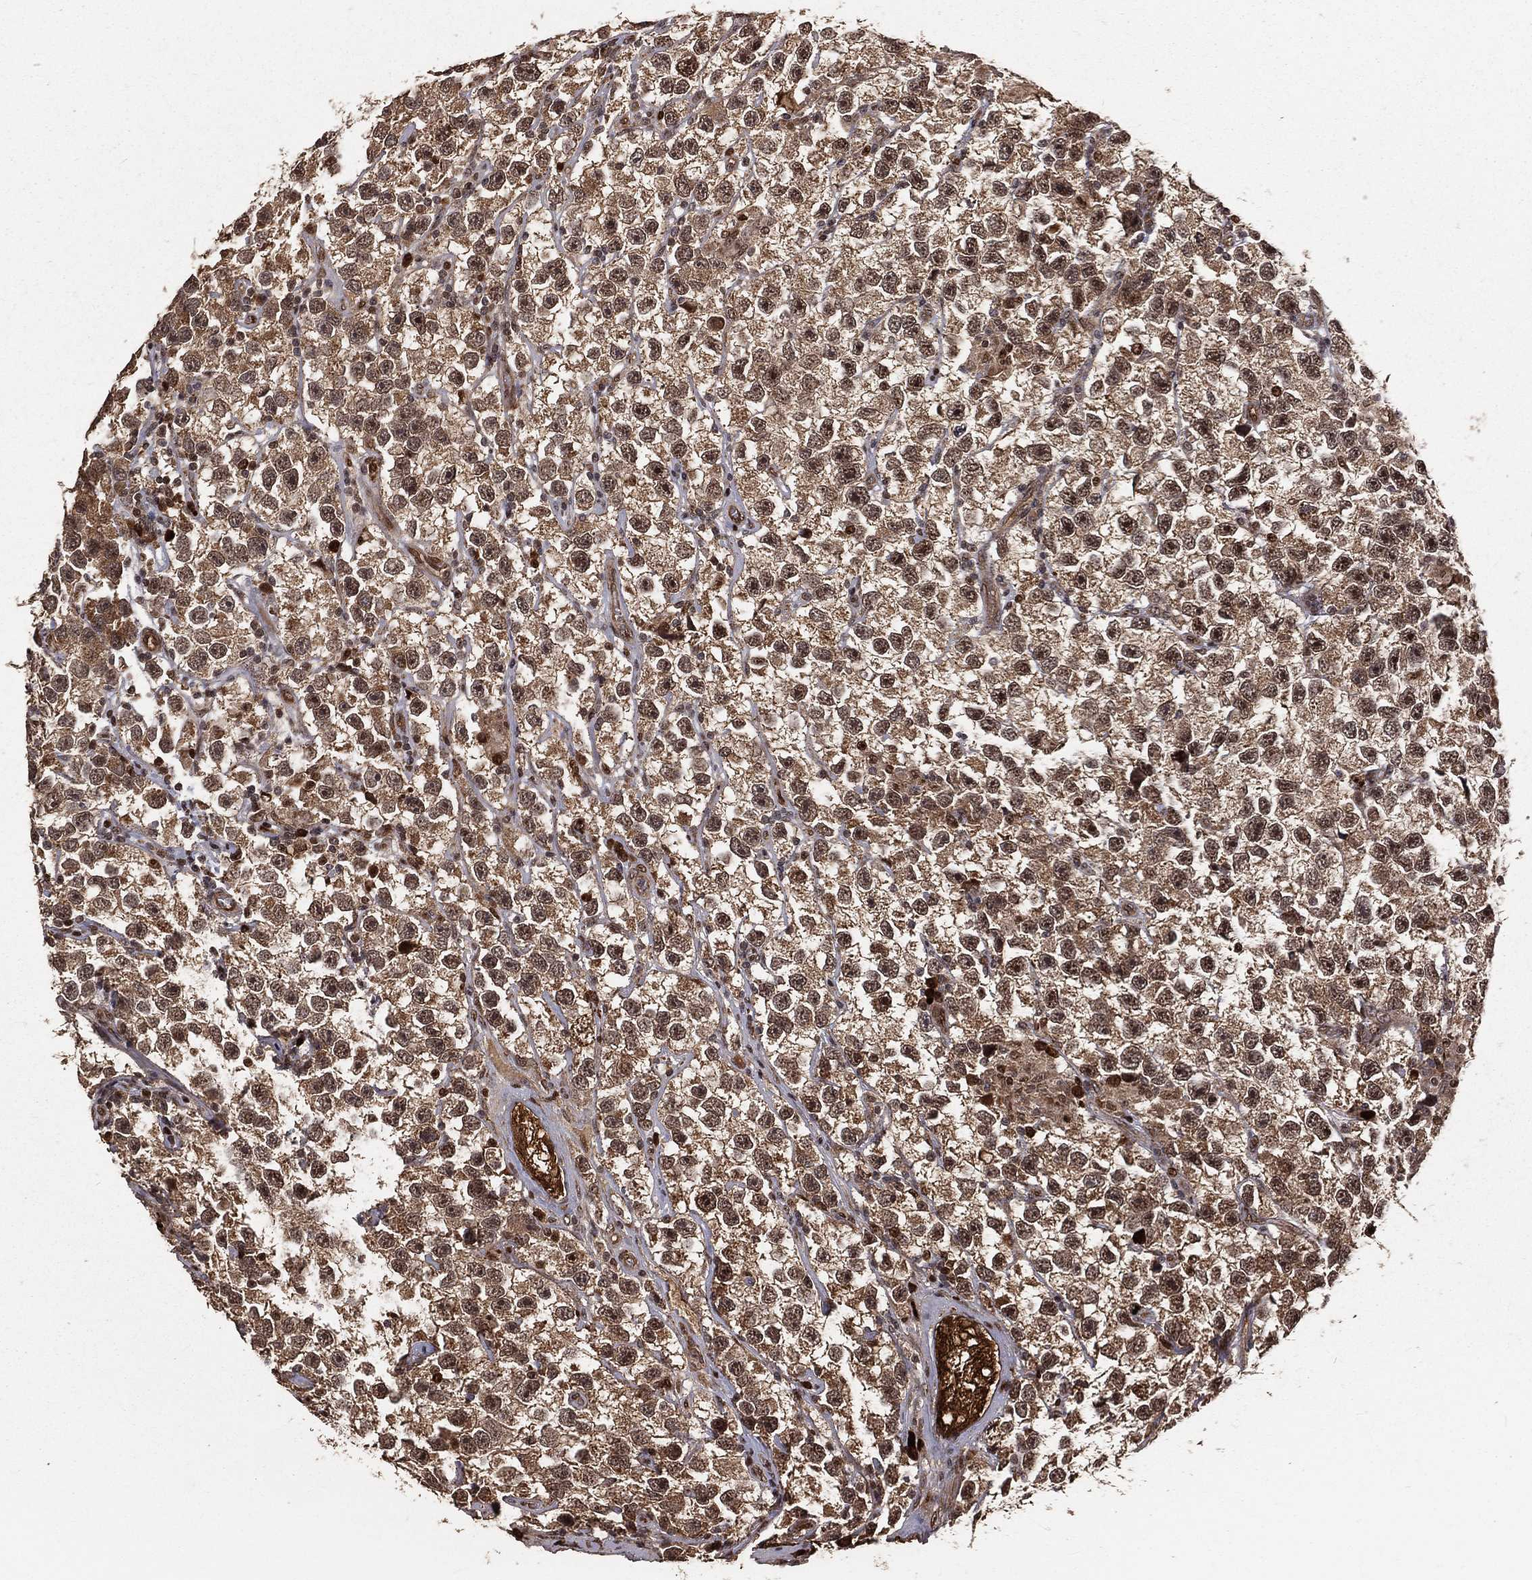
{"staining": {"intensity": "moderate", "quantity": "25%-75%", "location": "cytoplasmic/membranous,nuclear"}, "tissue": "testis cancer", "cell_type": "Tumor cells", "image_type": "cancer", "snomed": [{"axis": "morphology", "description": "Seminoma, NOS"}, {"axis": "topography", "description": "Testis"}], "caption": "Tumor cells exhibit medium levels of moderate cytoplasmic/membranous and nuclear expression in about 25%-75% of cells in human testis seminoma.", "gene": "MAPK1", "patient": {"sex": "male", "age": 26}}